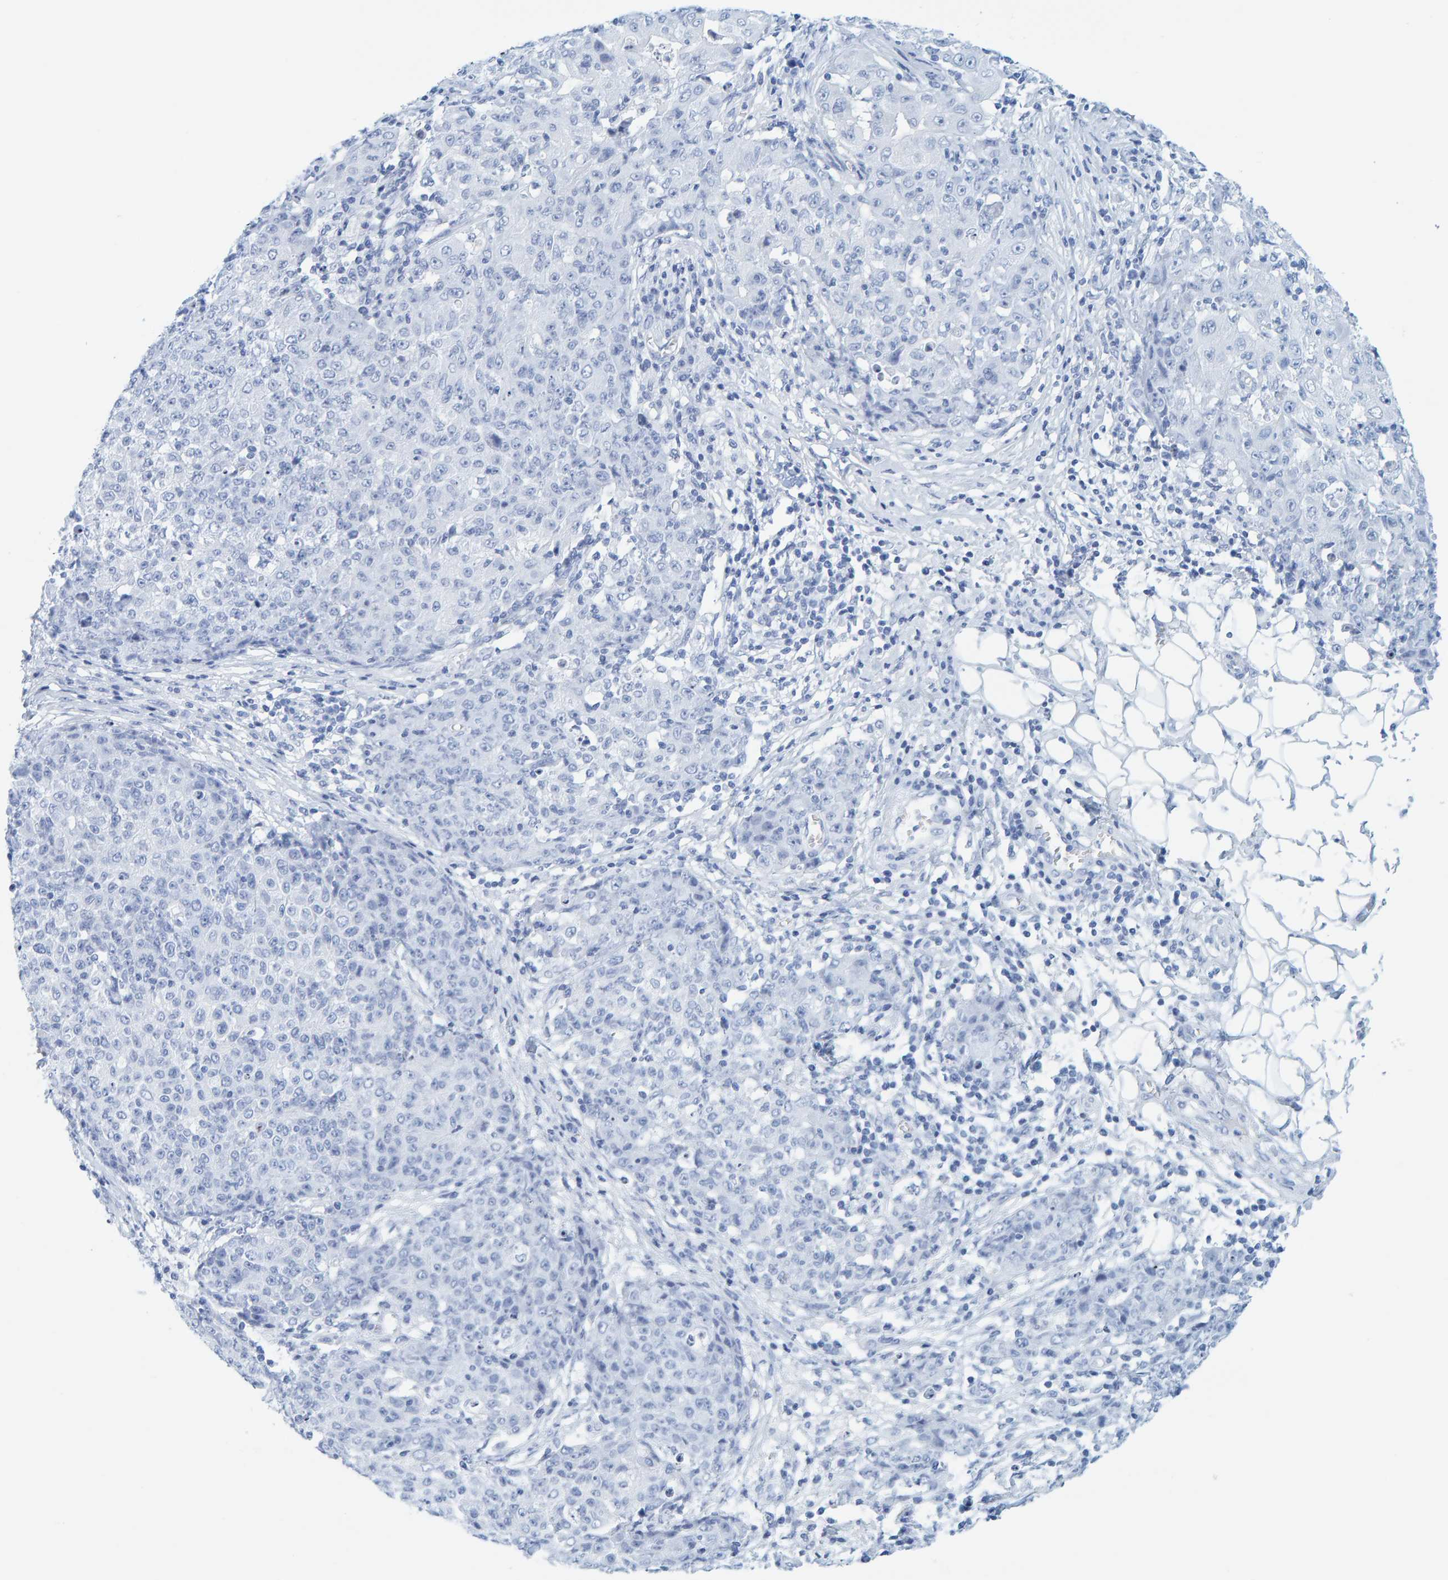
{"staining": {"intensity": "negative", "quantity": "none", "location": "none"}, "tissue": "ovarian cancer", "cell_type": "Tumor cells", "image_type": "cancer", "snomed": [{"axis": "morphology", "description": "Carcinoma, endometroid"}, {"axis": "topography", "description": "Ovary"}], "caption": "Immunohistochemistry micrograph of human ovarian cancer stained for a protein (brown), which exhibits no expression in tumor cells.", "gene": "SFTPC", "patient": {"sex": "female", "age": 42}}